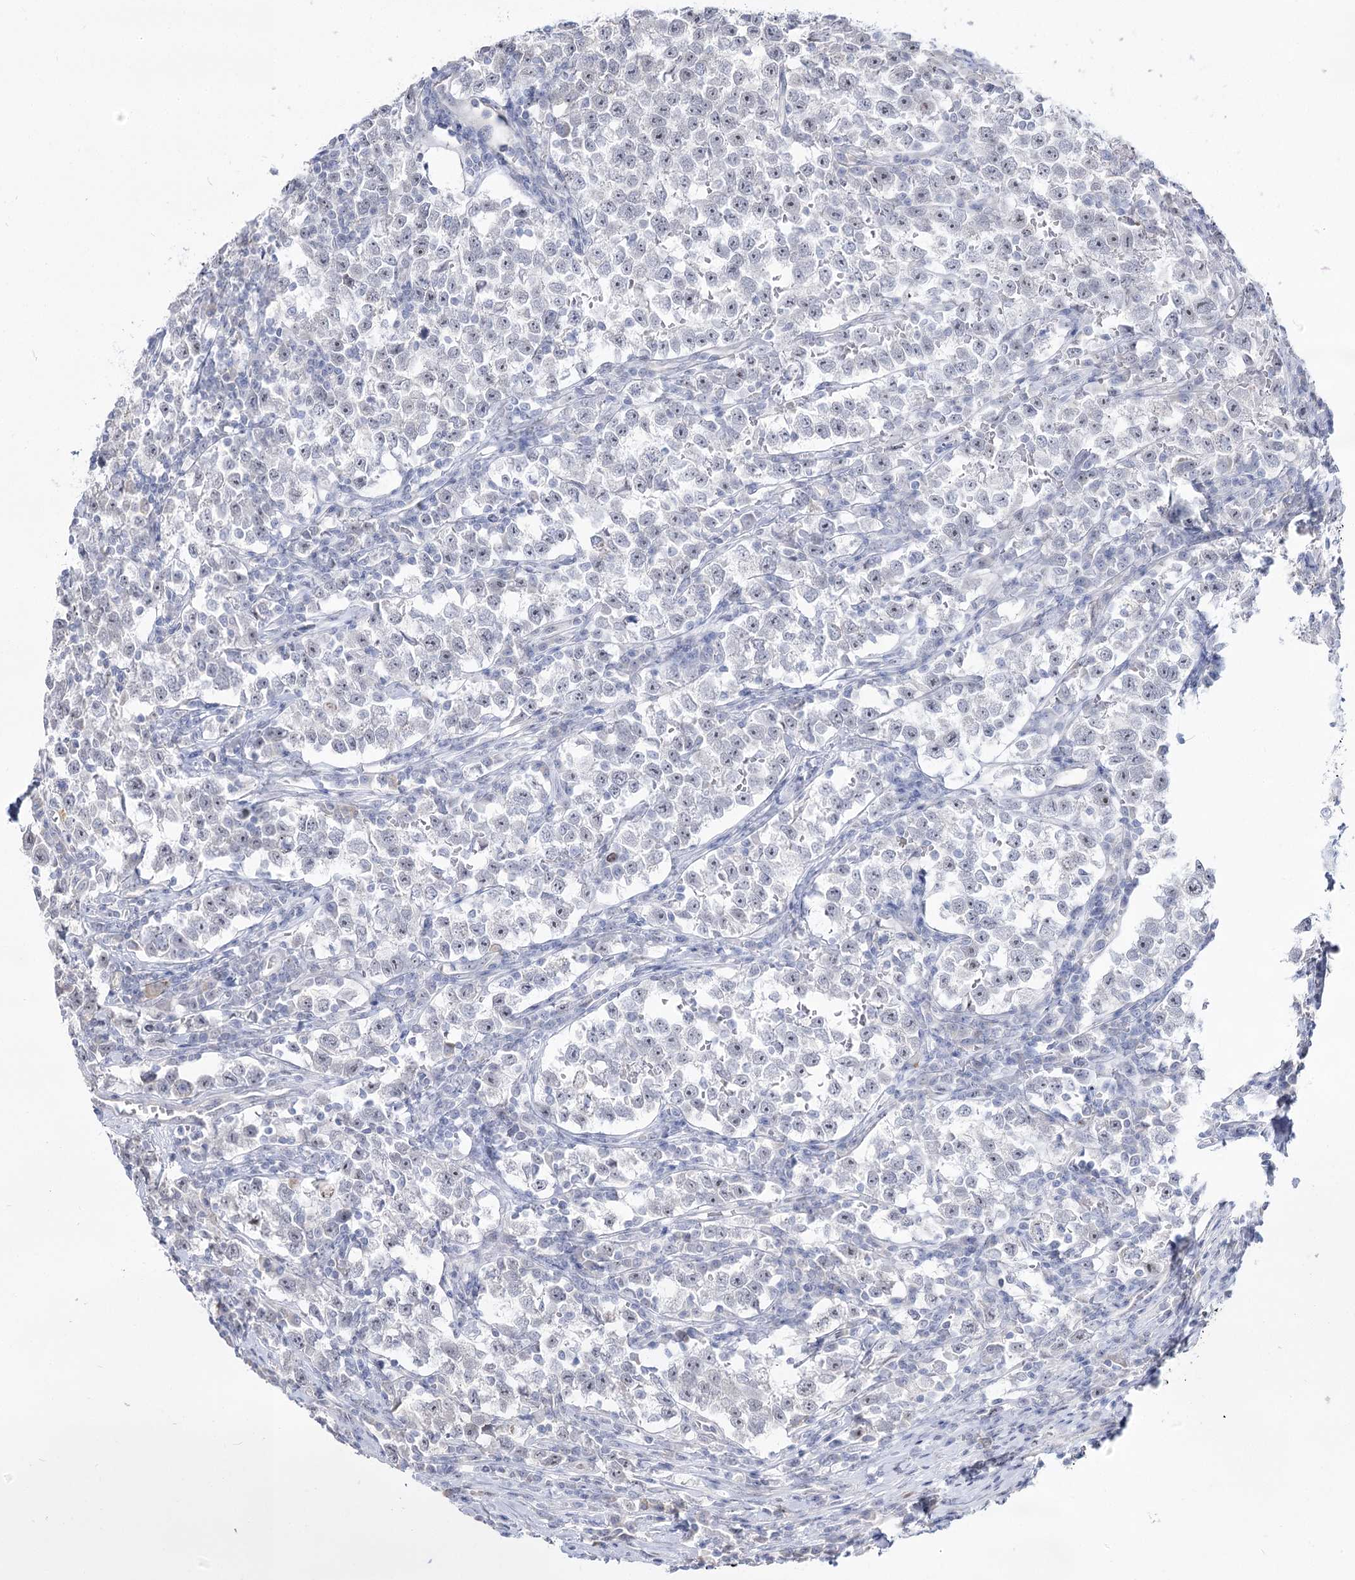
{"staining": {"intensity": "negative", "quantity": "none", "location": "none"}, "tissue": "testis cancer", "cell_type": "Tumor cells", "image_type": "cancer", "snomed": [{"axis": "morphology", "description": "Normal tissue, NOS"}, {"axis": "morphology", "description": "Seminoma, NOS"}, {"axis": "topography", "description": "Testis"}], "caption": "A micrograph of human testis cancer is negative for staining in tumor cells.", "gene": "DDX50", "patient": {"sex": "male", "age": 43}}